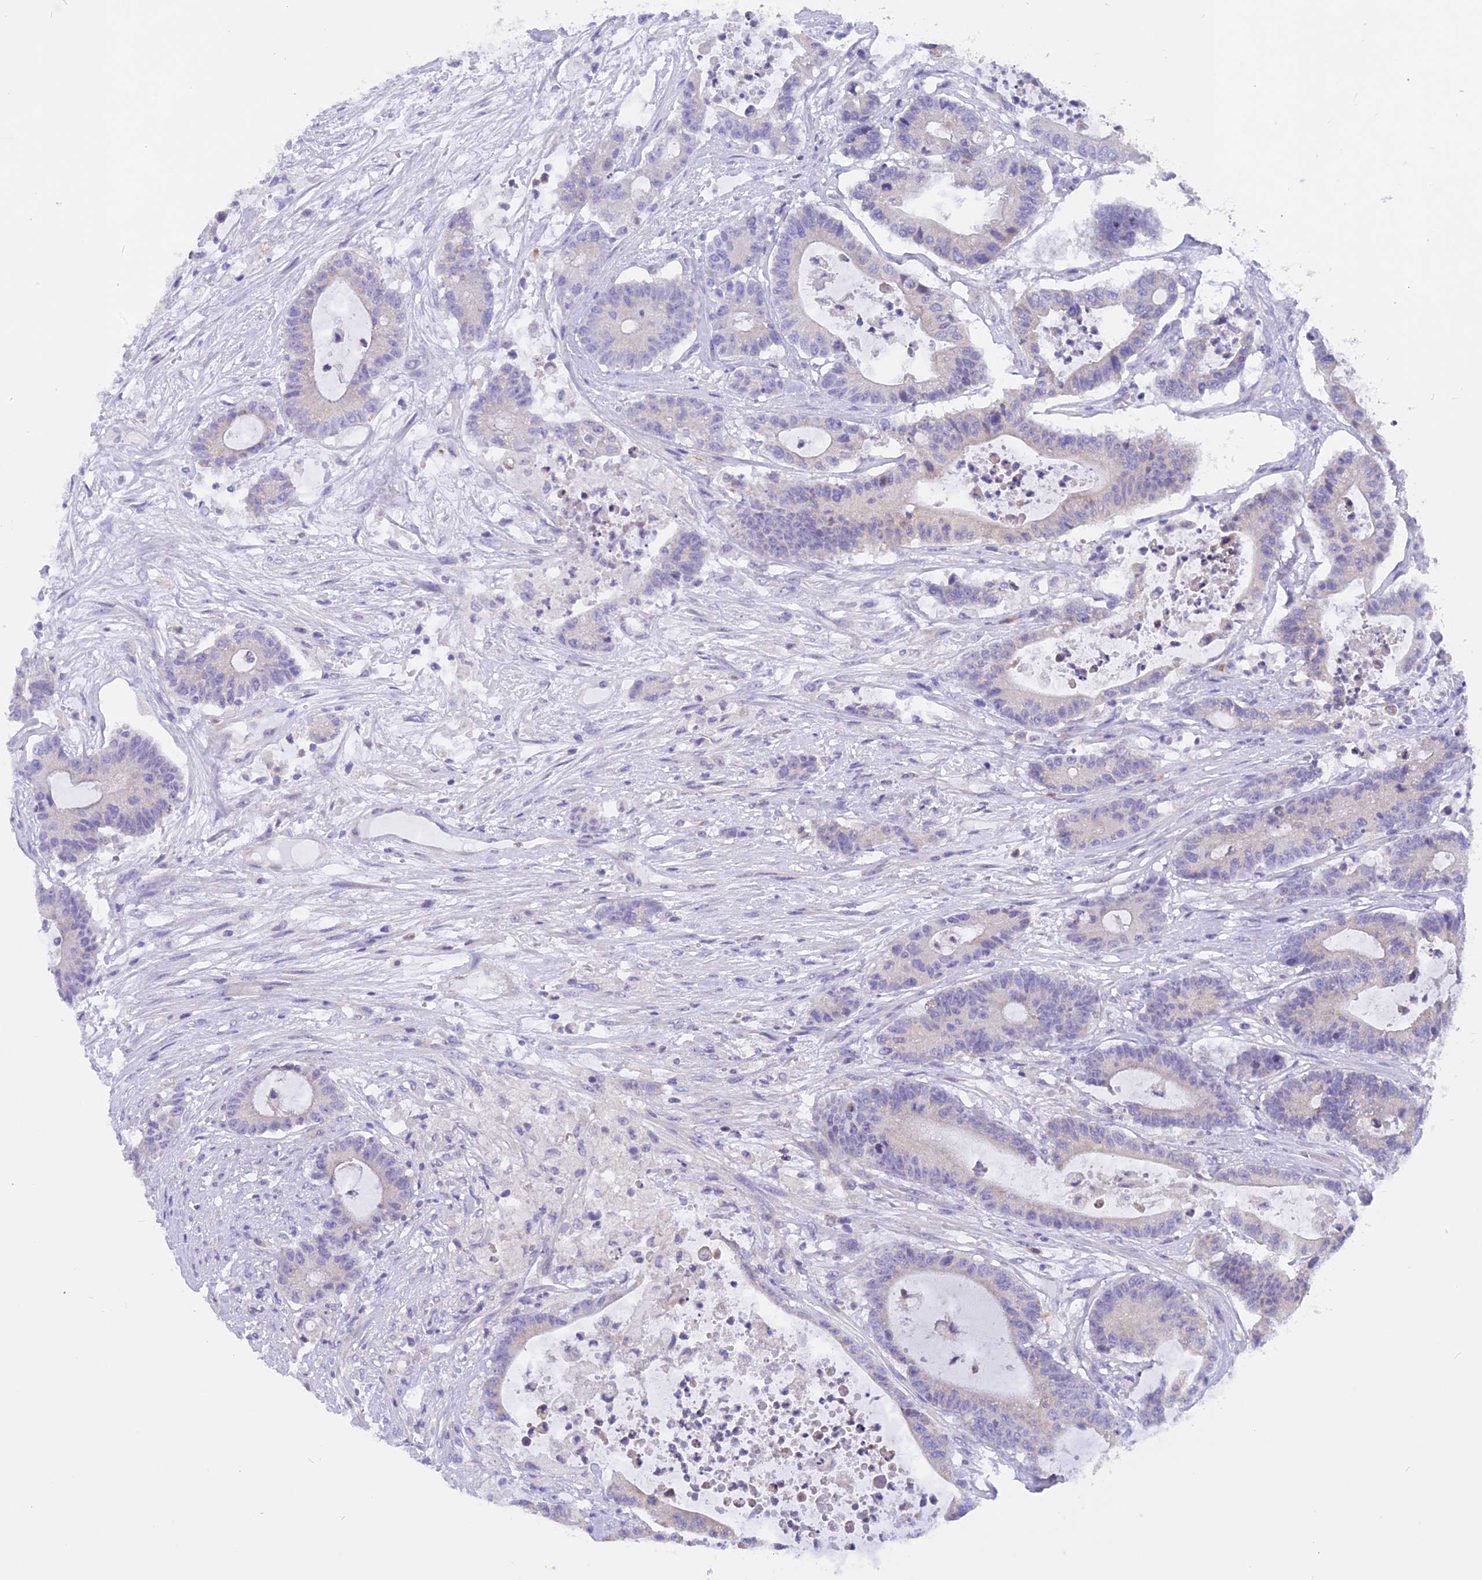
{"staining": {"intensity": "negative", "quantity": "none", "location": "none"}, "tissue": "colorectal cancer", "cell_type": "Tumor cells", "image_type": "cancer", "snomed": [{"axis": "morphology", "description": "Adenocarcinoma, NOS"}, {"axis": "topography", "description": "Colon"}], "caption": "Immunohistochemical staining of colorectal cancer shows no significant positivity in tumor cells. Nuclei are stained in blue.", "gene": "TRIM3", "patient": {"sex": "female", "age": 84}}